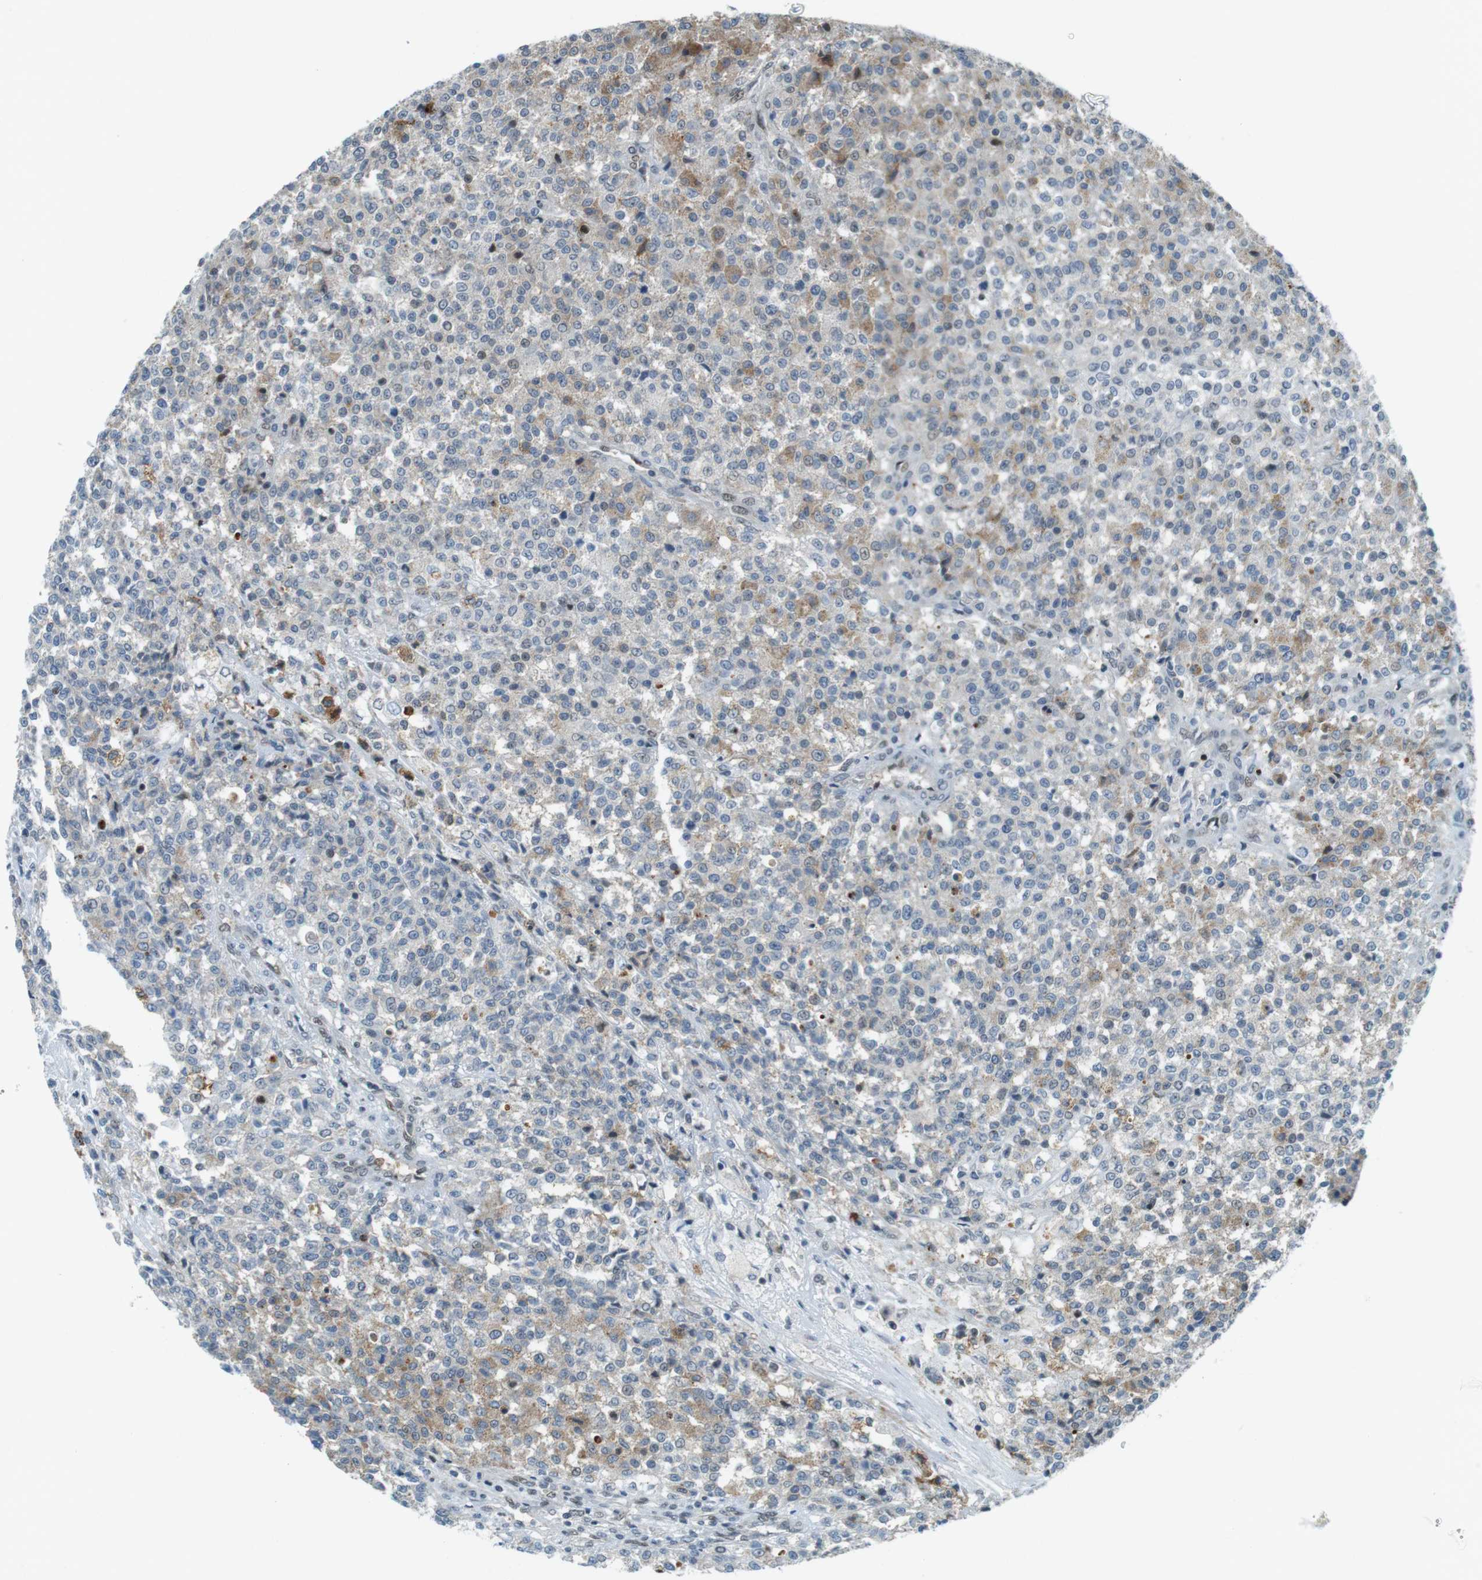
{"staining": {"intensity": "weak", "quantity": "25%-75%", "location": "cytoplasmic/membranous"}, "tissue": "testis cancer", "cell_type": "Tumor cells", "image_type": "cancer", "snomed": [{"axis": "morphology", "description": "Seminoma, NOS"}, {"axis": "topography", "description": "Testis"}], "caption": "Weak cytoplasmic/membranous protein expression is identified in approximately 25%-75% of tumor cells in testis cancer (seminoma).", "gene": "UBB", "patient": {"sex": "male", "age": 59}}